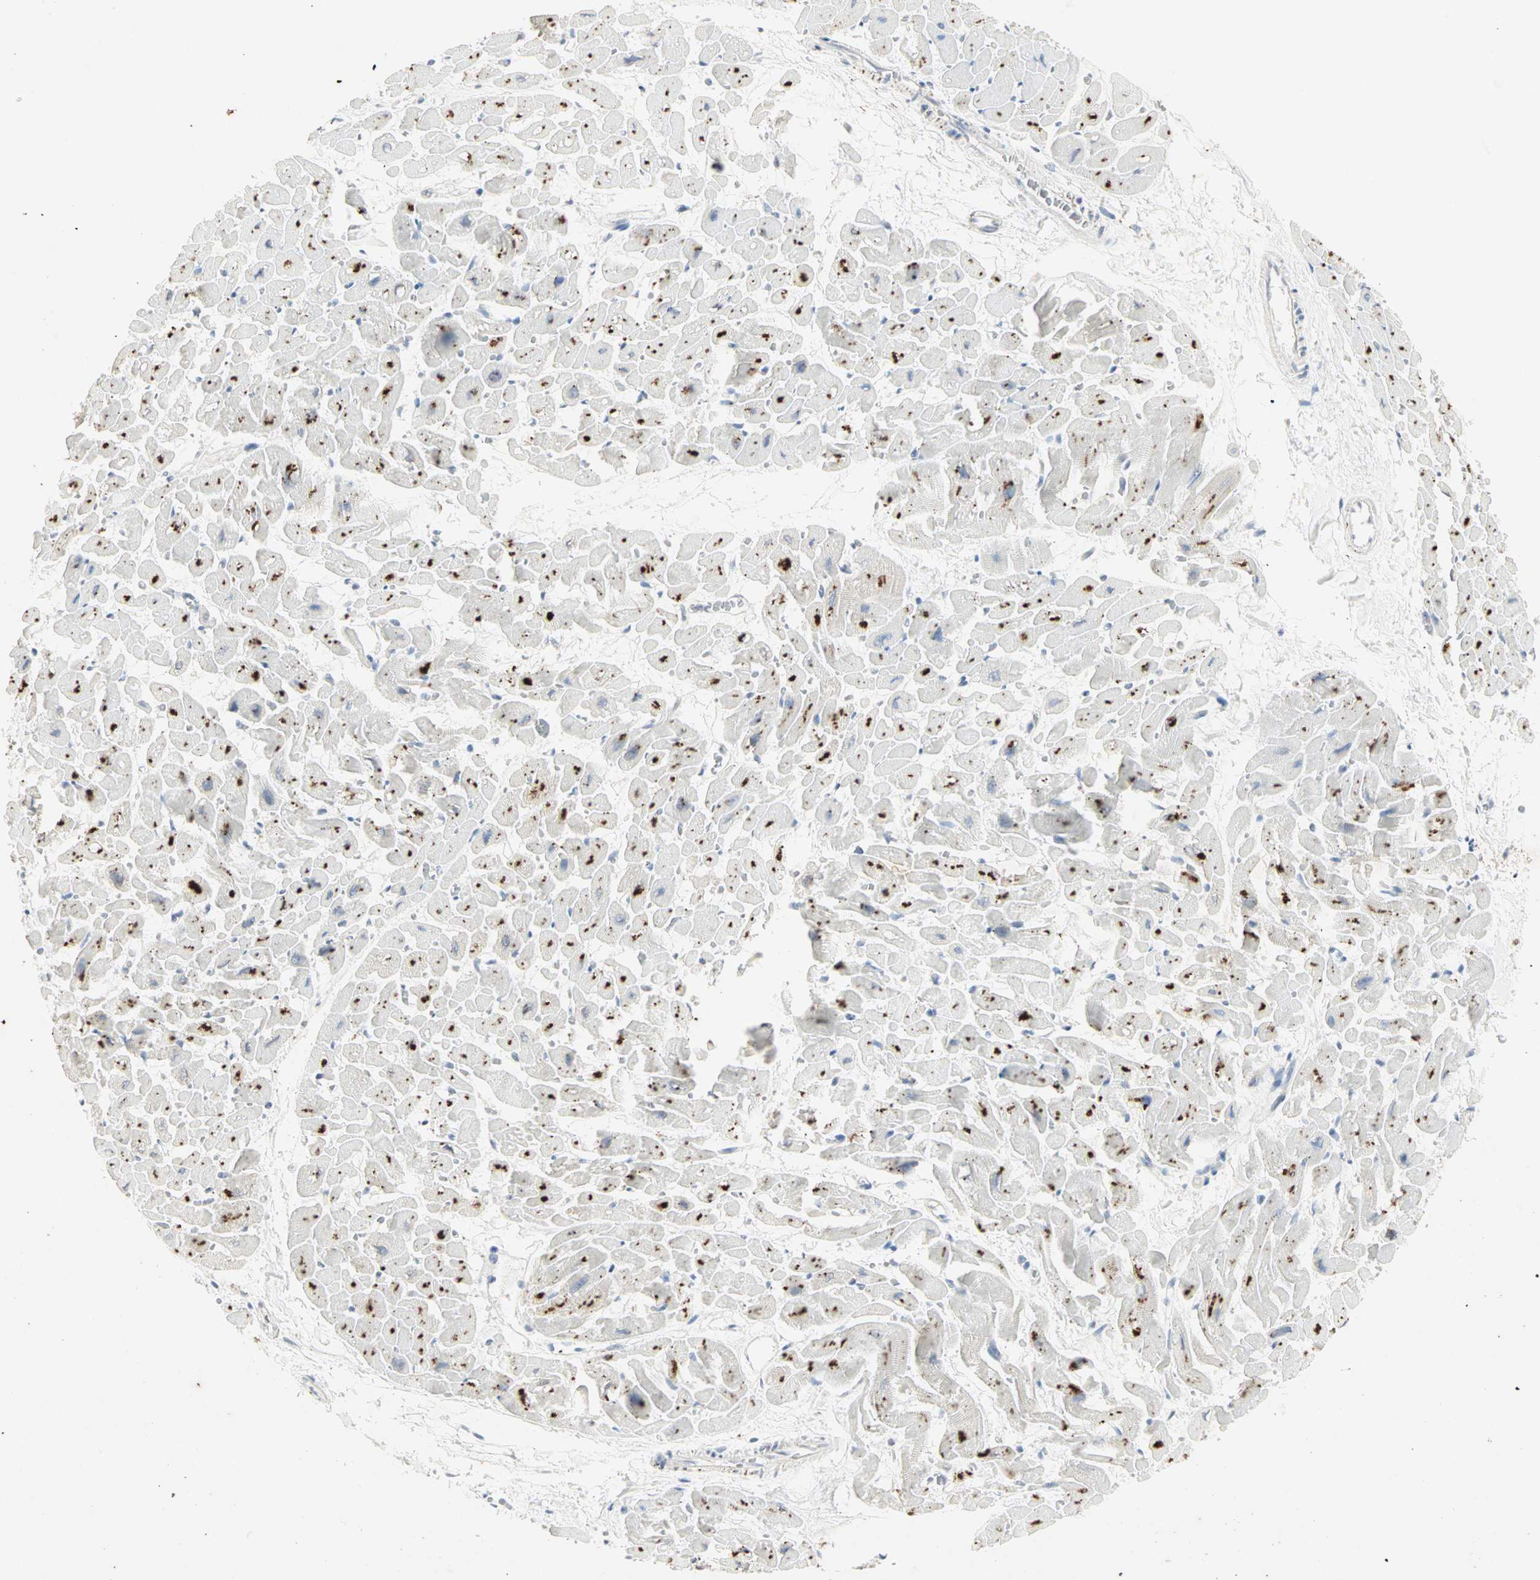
{"staining": {"intensity": "strong", "quantity": "25%-75%", "location": "cytoplasmic/membranous"}, "tissue": "heart muscle", "cell_type": "Cardiomyocytes", "image_type": "normal", "snomed": [{"axis": "morphology", "description": "Normal tissue, NOS"}, {"axis": "topography", "description": "Heart"}], "caption": "Protein staining demonstrates strong cytoplasmic/membranous positivity in about 25%-75% of cardiomyocytes in unremarkable heart muscle. The staining was performed using DAB (3,3'-diaminobenzidine), with brown indicating positive protein expression. Nuclei are stained blue with hematoxylin.", "gene": "CEACAM6", "patient": {"sex": "male", "age": 45}}